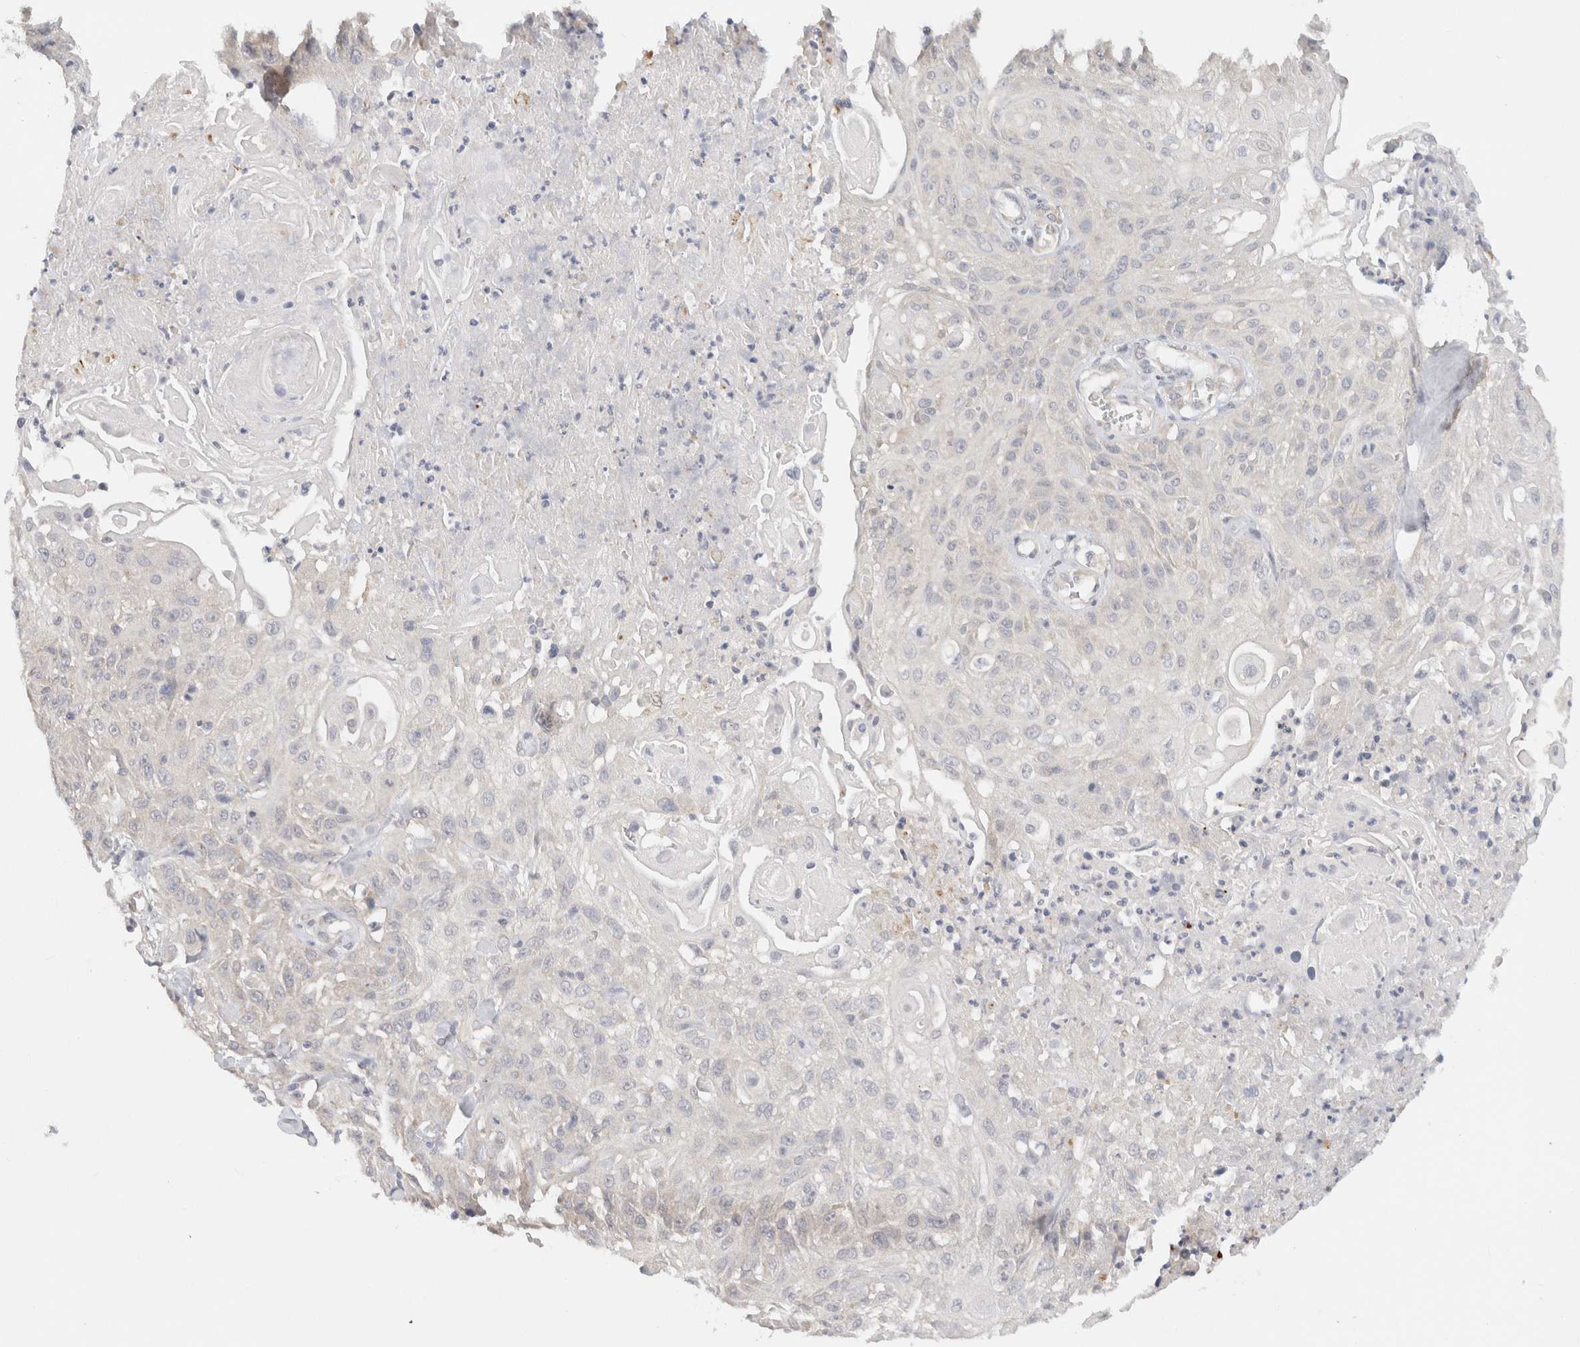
{"staining": {"intensity": "negative", "quantity": "none", "location": "none"}, "tissue": "skin cancer", "cell_type": "Tumor cells", "image_type": "cancer", "snomed": [{"axis": "morphology", "description": "Squamous cell carcinoma, NOS"}, {"axis": "topography", "description": "Skin"}], "caption": "This is an immunohistochemistry photomicrograph of human squamous cell carcinoma (skin). There is no positivity in tumor cells.", "gene": "CHRM4", "patient": {"sex": "male", "age": 75}}